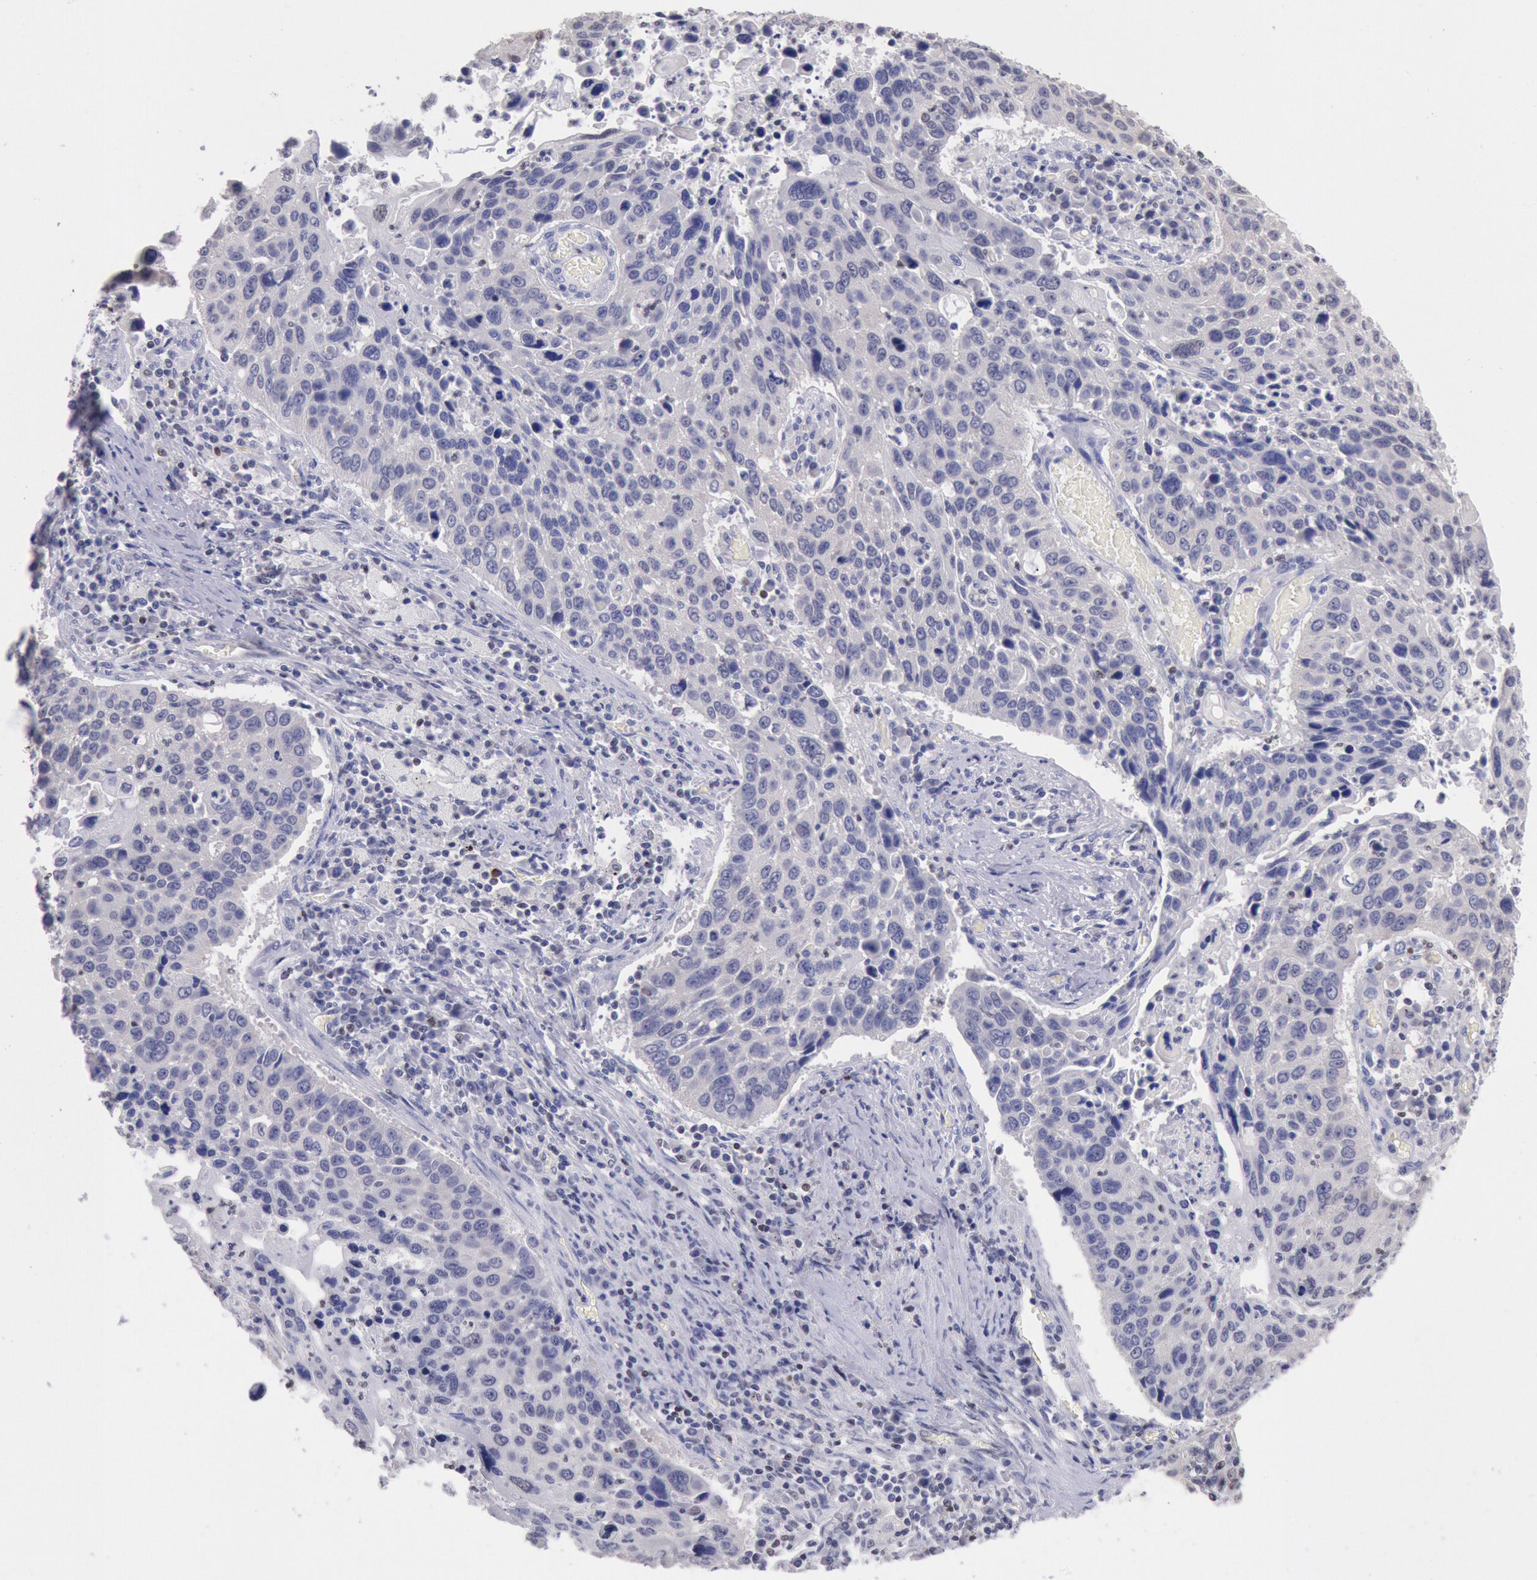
{"staining": {"intensity": "negative", "quantity": "none", "location": "none"}, "tissue": "lung cancer", "cell_type": "Tumor cells", "image_type": "cancer", "snomed": [{"axis": "morphology", "description": "Squamous cell carcinoma, NOS"}, {"axis": "topography", "description": "Lung"}], "caption": "Lung cancer stained for a protein using IHC exhibits no expression tumor cells.", "gene": "RPS6KA5", "patient": {"sex": "male", "age": 68}}